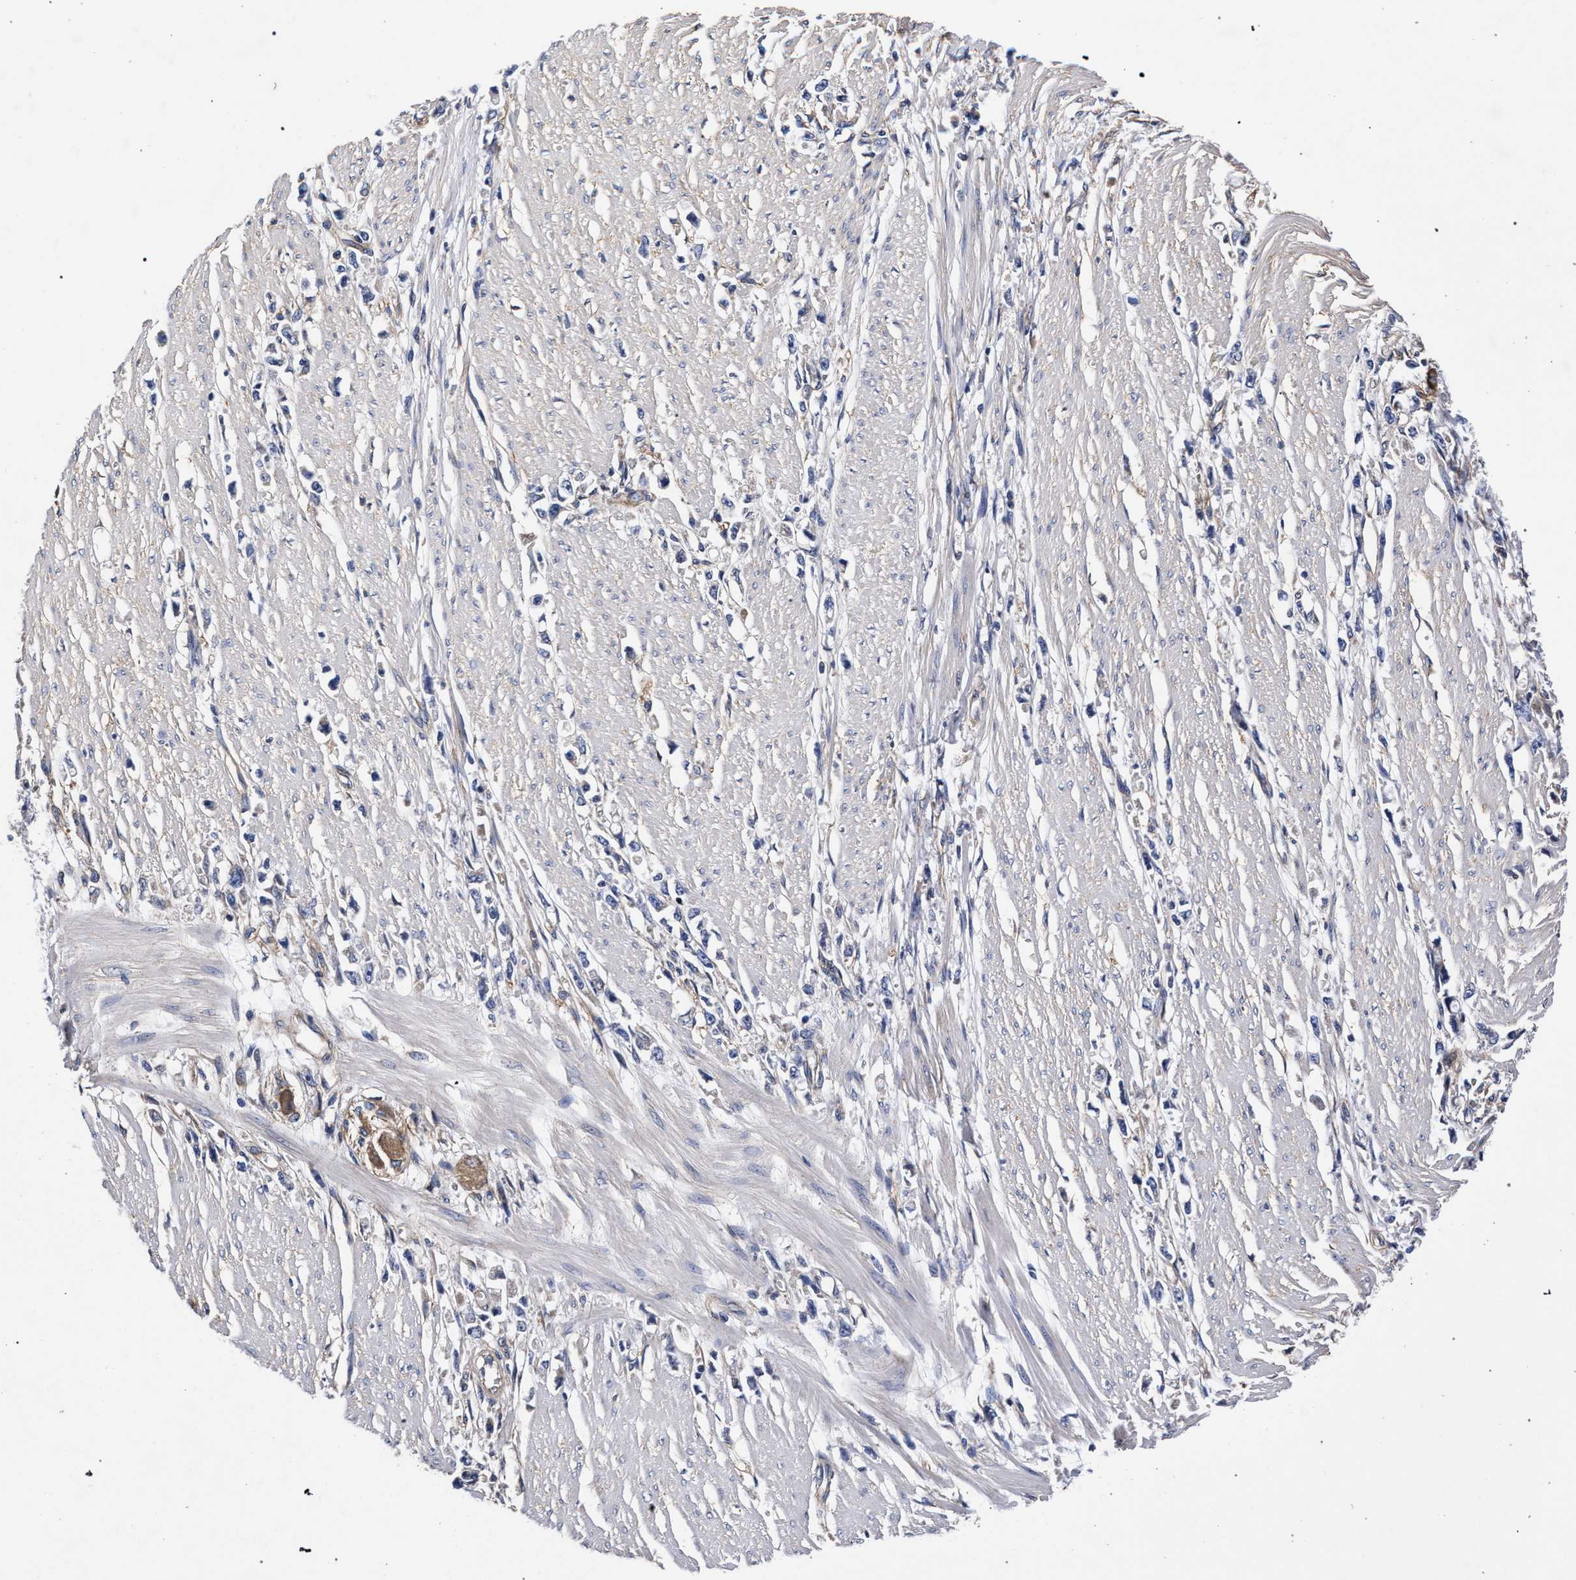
{"staining": {"intensity": "weak", "quantity": "<25%", "location": "cytoplasmic/membranous"}, "tissue": "stomach cancer", "cell_type": "Tumor cells", "image_type": "cancer", "snomed": [{"axis": "morphology", "description": "Adenocarcinoma, NOS"}, {"axis": "topography", "description": "Stomach"}], "caption": "There is no significant staining in tumor cells of stomach cancer (adenocarcinoma).", "gene": "CFAP95", "patient": {"sex": "female", "age": 59}}